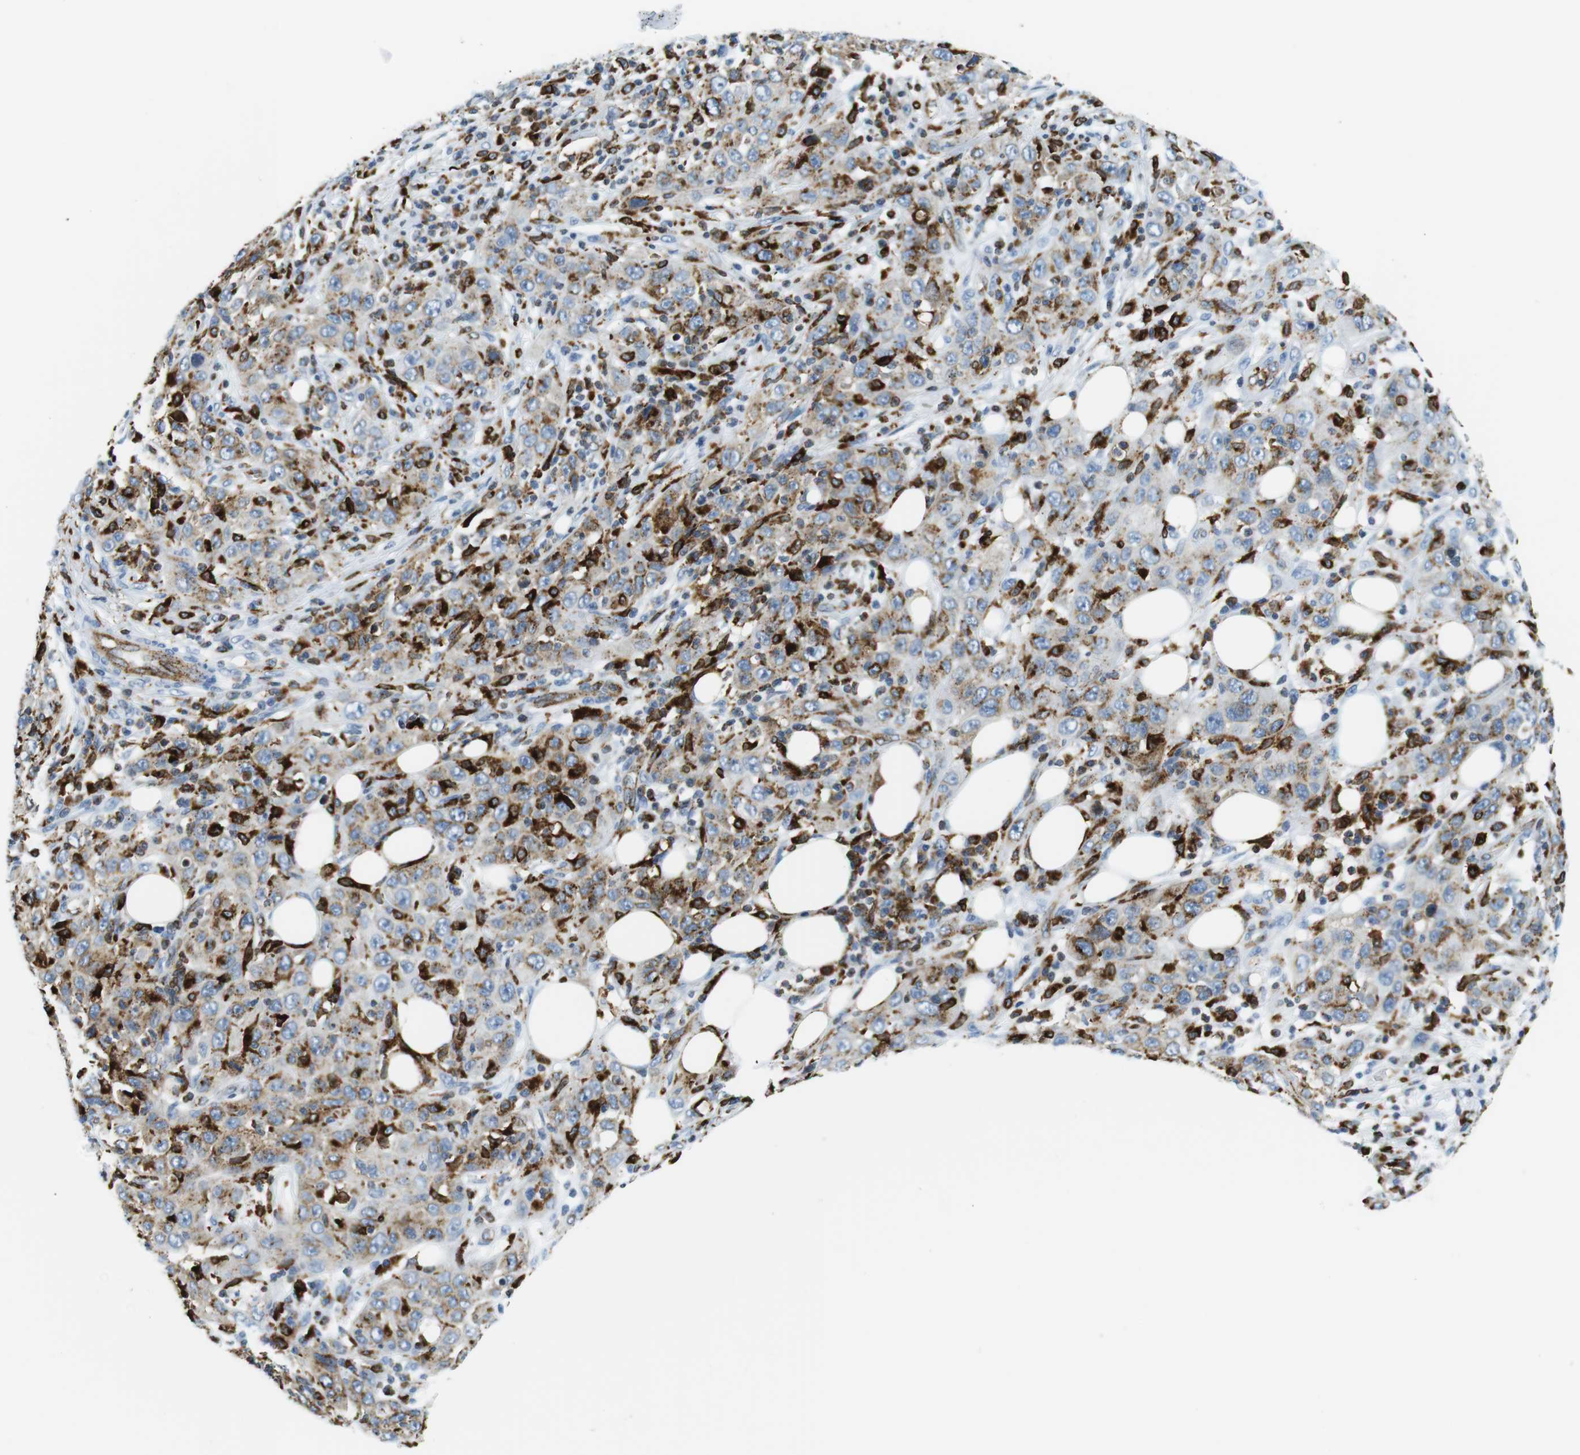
{"staining": {"intensity": "moderate", "quantity": "25%-75%", "location": "cytoplasmic/membranous"}, "tissue": "skin cancer", "cell_type": "Tumor cells", "image_type": "cancer", "snomed": [{"axis": "morphology", "description": "Squamous cell carcinoma, NOS"}, {"axis": "topography", "description": "Skin"}], "caption": "DAB immunohistochemical staining of squamous cell carcinoma (skin) shows moderate cytoplasmic/membranous protein positivity in about 25%-75% of tumor cells.", "gene": "CIITA", "patient": {"sex": "female", "age": 88}}